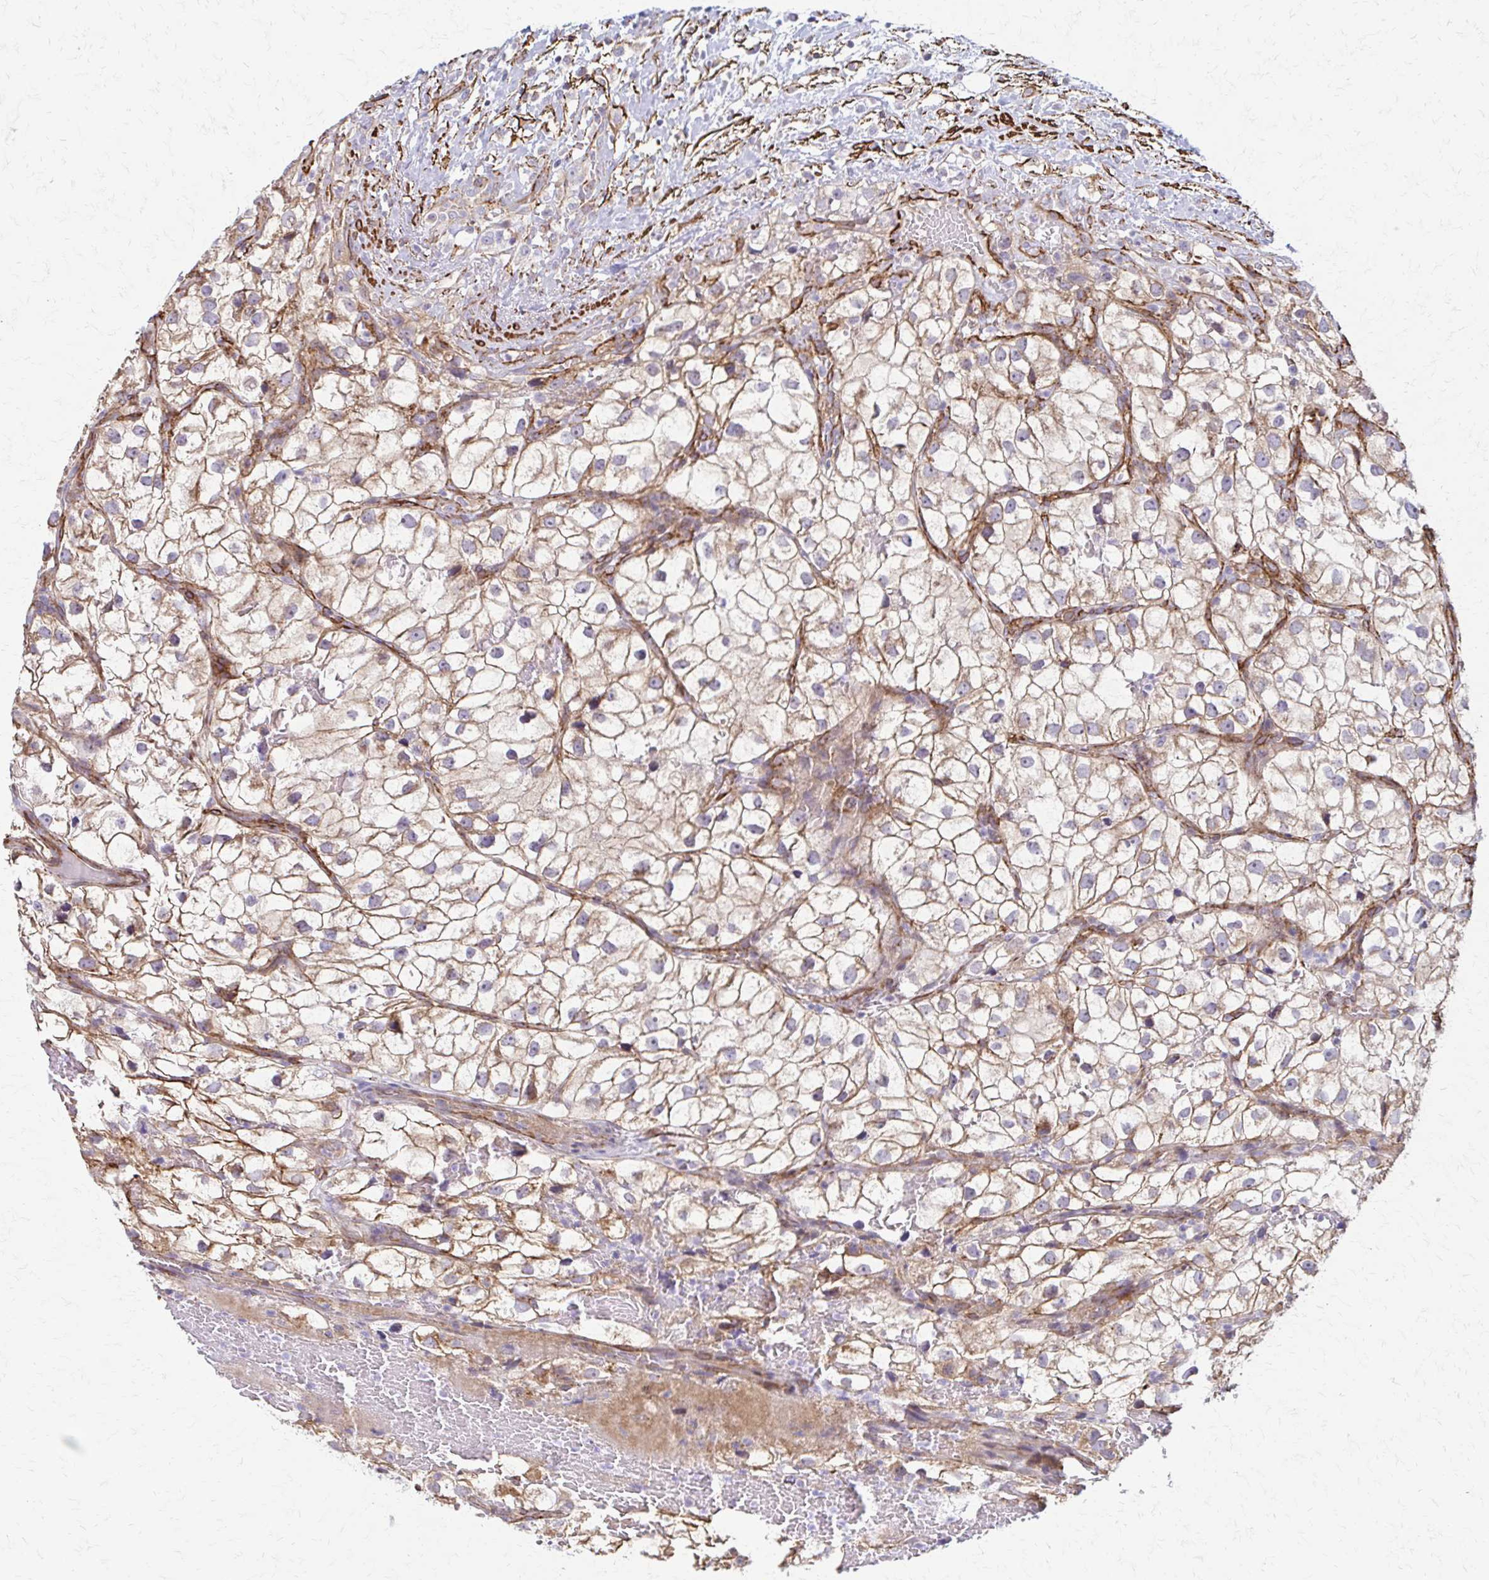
{"staining": {"intensity": "weak", "quantity": "<25%", "location": "cytoplasmic/membranous"}, "tissue": "renal cancer", "cell_type": "Tumor cells", "image_type": "cancer", "snomed": [{"axis": "morphology", "description": "Adenocarcinoma, NOS"}, {"axis": "topography", "description": "Kidney"}], "caption": "The immunohistochemistry (IHC) histopathology image has no significant staining in tumor cells of adenocarcinoma (renal) tissue.", "gene": "TIMMDC1", "patient": {"sex": "male", "age": 59}}